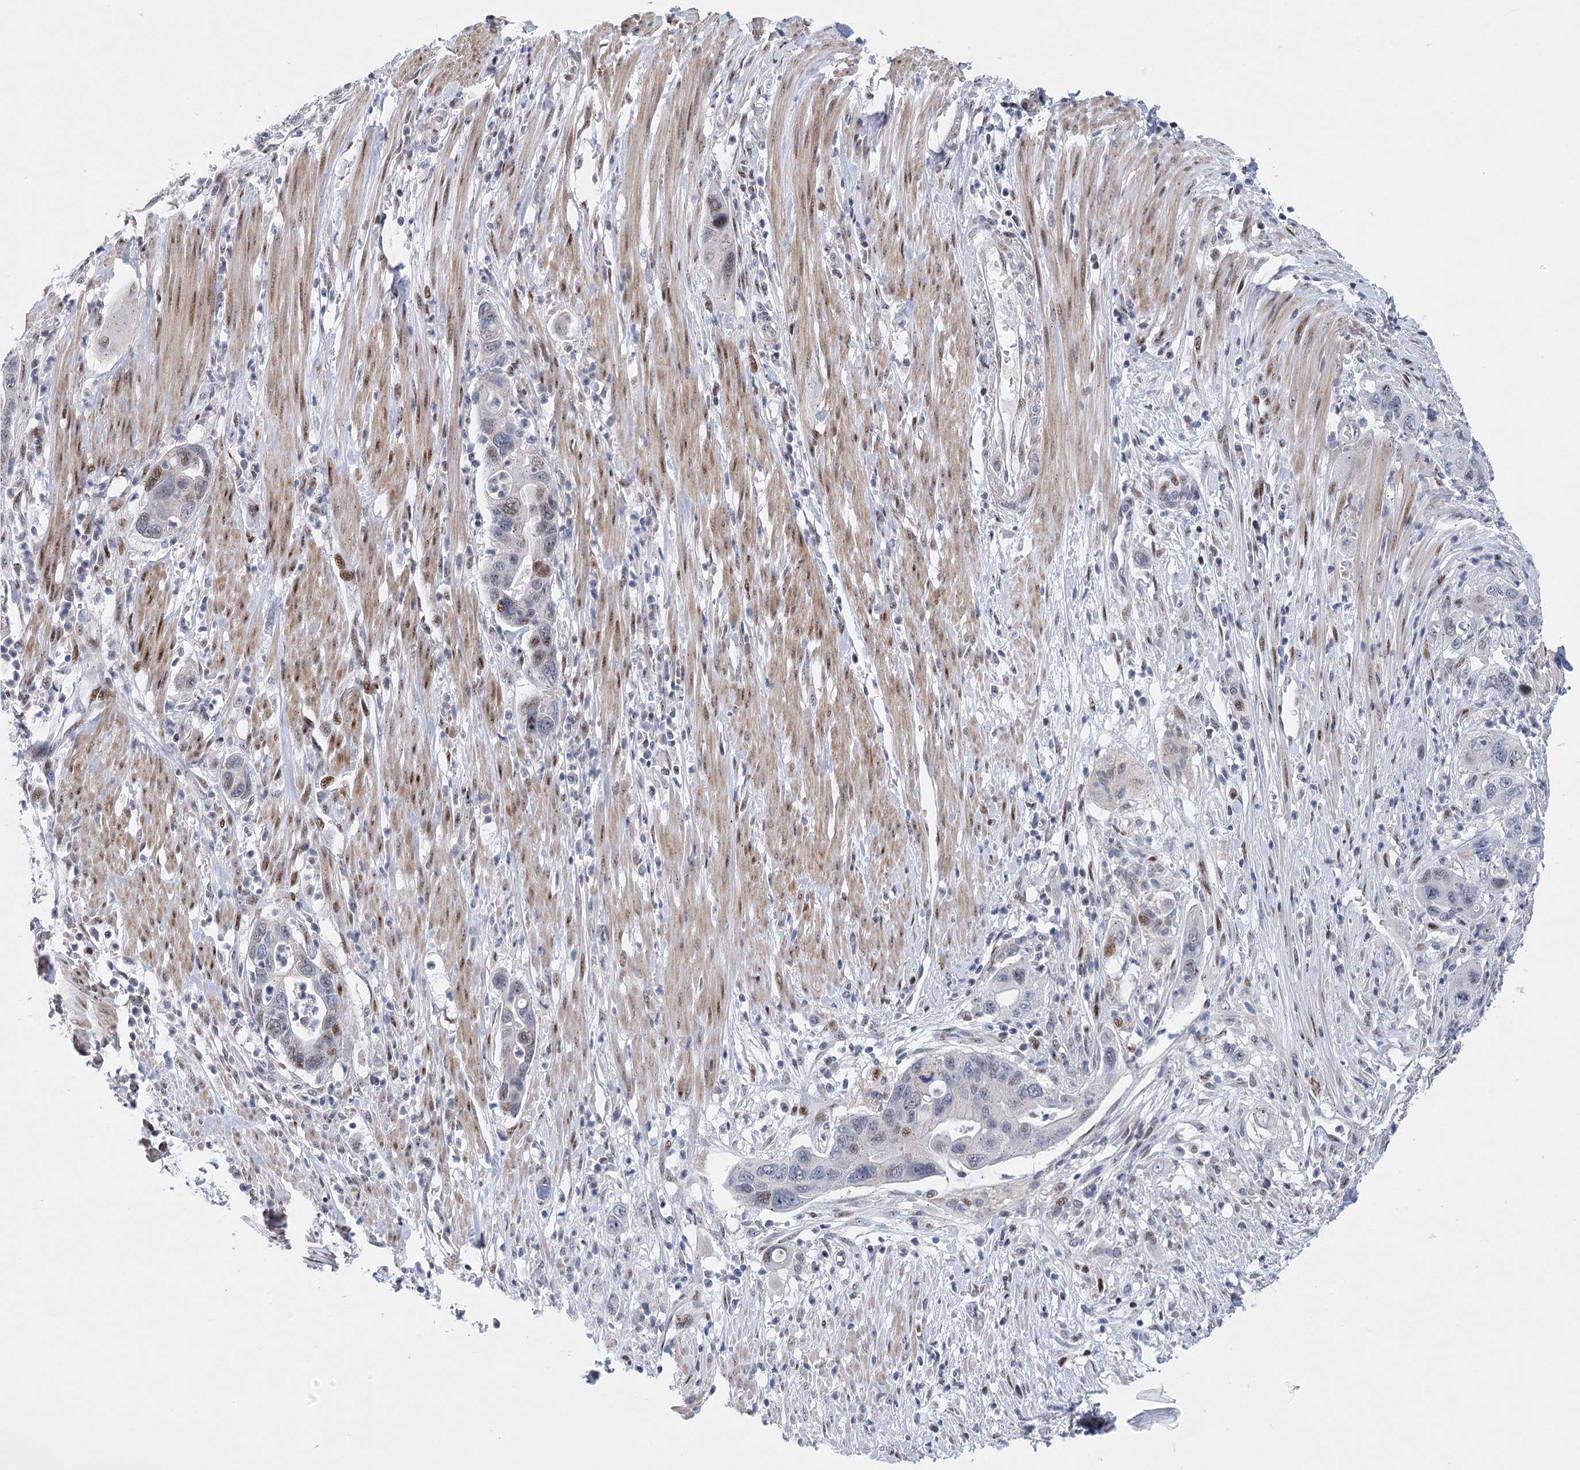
{"staining": {"intensity": "moderate", "quantity": "<25%", "location": "nuclear"}, "tissue": "pancreatic cancer", "cell_type": "Tumor cells", "image_type": "cancer", "snomed": [{"axis": "morphology", "description": "Adenocarcinoma, NOS"}, {"axis": "topography", "description": "Pancreas"}], "caption": "Immunohistochemical staining of human adenocarcinoma (pancreatic) displays low levels of moderate nuclear protein positivity in about <25% of tumor cells. (Stains: DAB in brown, nuclei in blue, Microscopy: brightfield microscopy at high magnification).", "gene": "CAMTA1", "patient": {"sex": "female", "age": 71}}